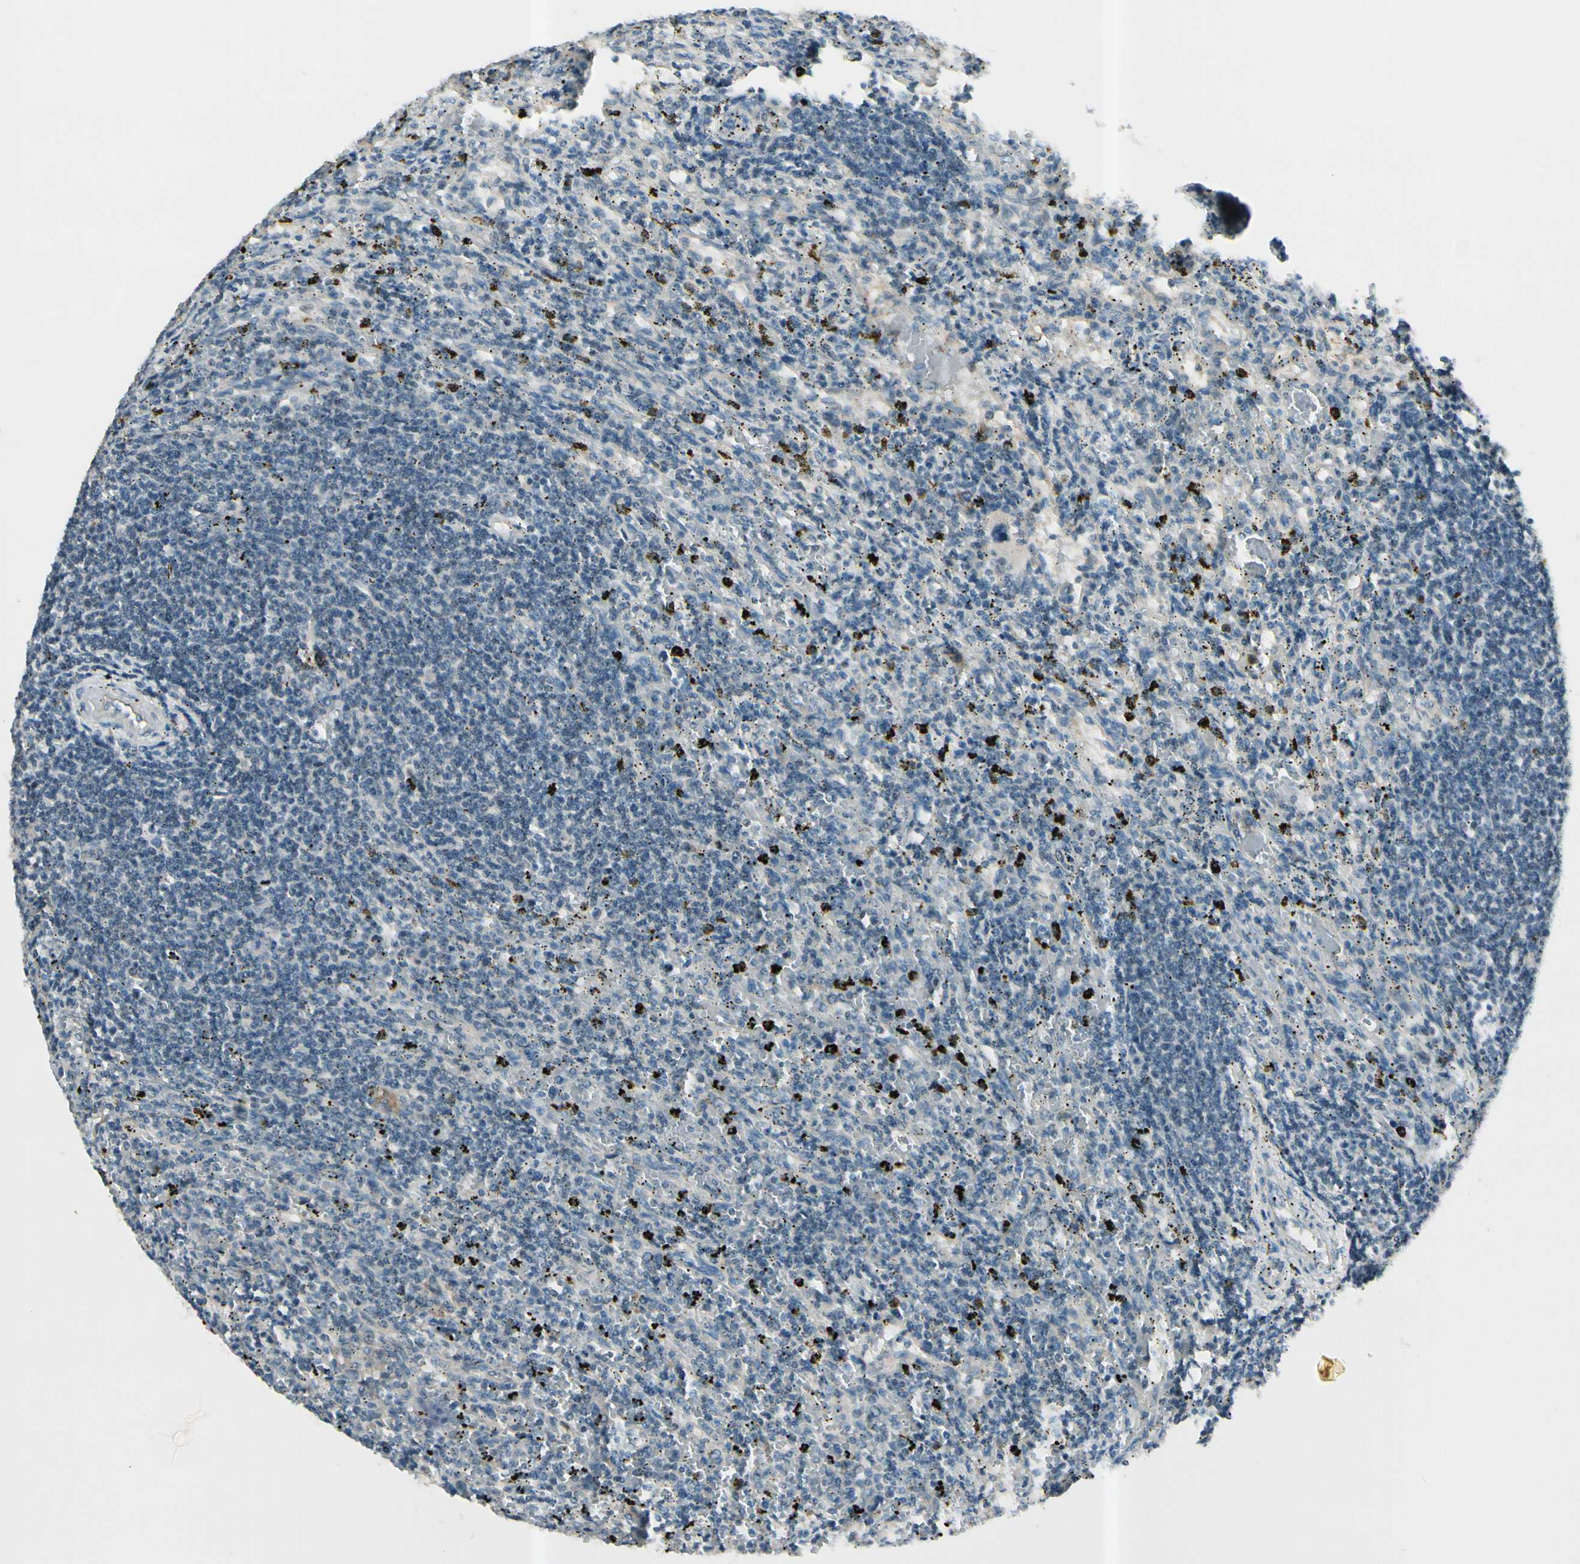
{"staining": {"intensity": "negative", "quantity": "none", "location": "none"}, "tissue": "lymphoma", "cell_type": "Tumor cells", "image_type": "cancer", "snomed": [{"axis": "morphology", "description": "Malignant lymphoma, non-Hodgkin's type, Low grade"}, {"axis": "topography", "description": "Spleen"}], "caption": "There is no significant expression in tumor cells of malignant lymphoma, non-Hodgkin's type (low-grade). Nuclei are stained in blue.", "gene": "ICAM5", "patient": {"sex": "male", "age": 76}}